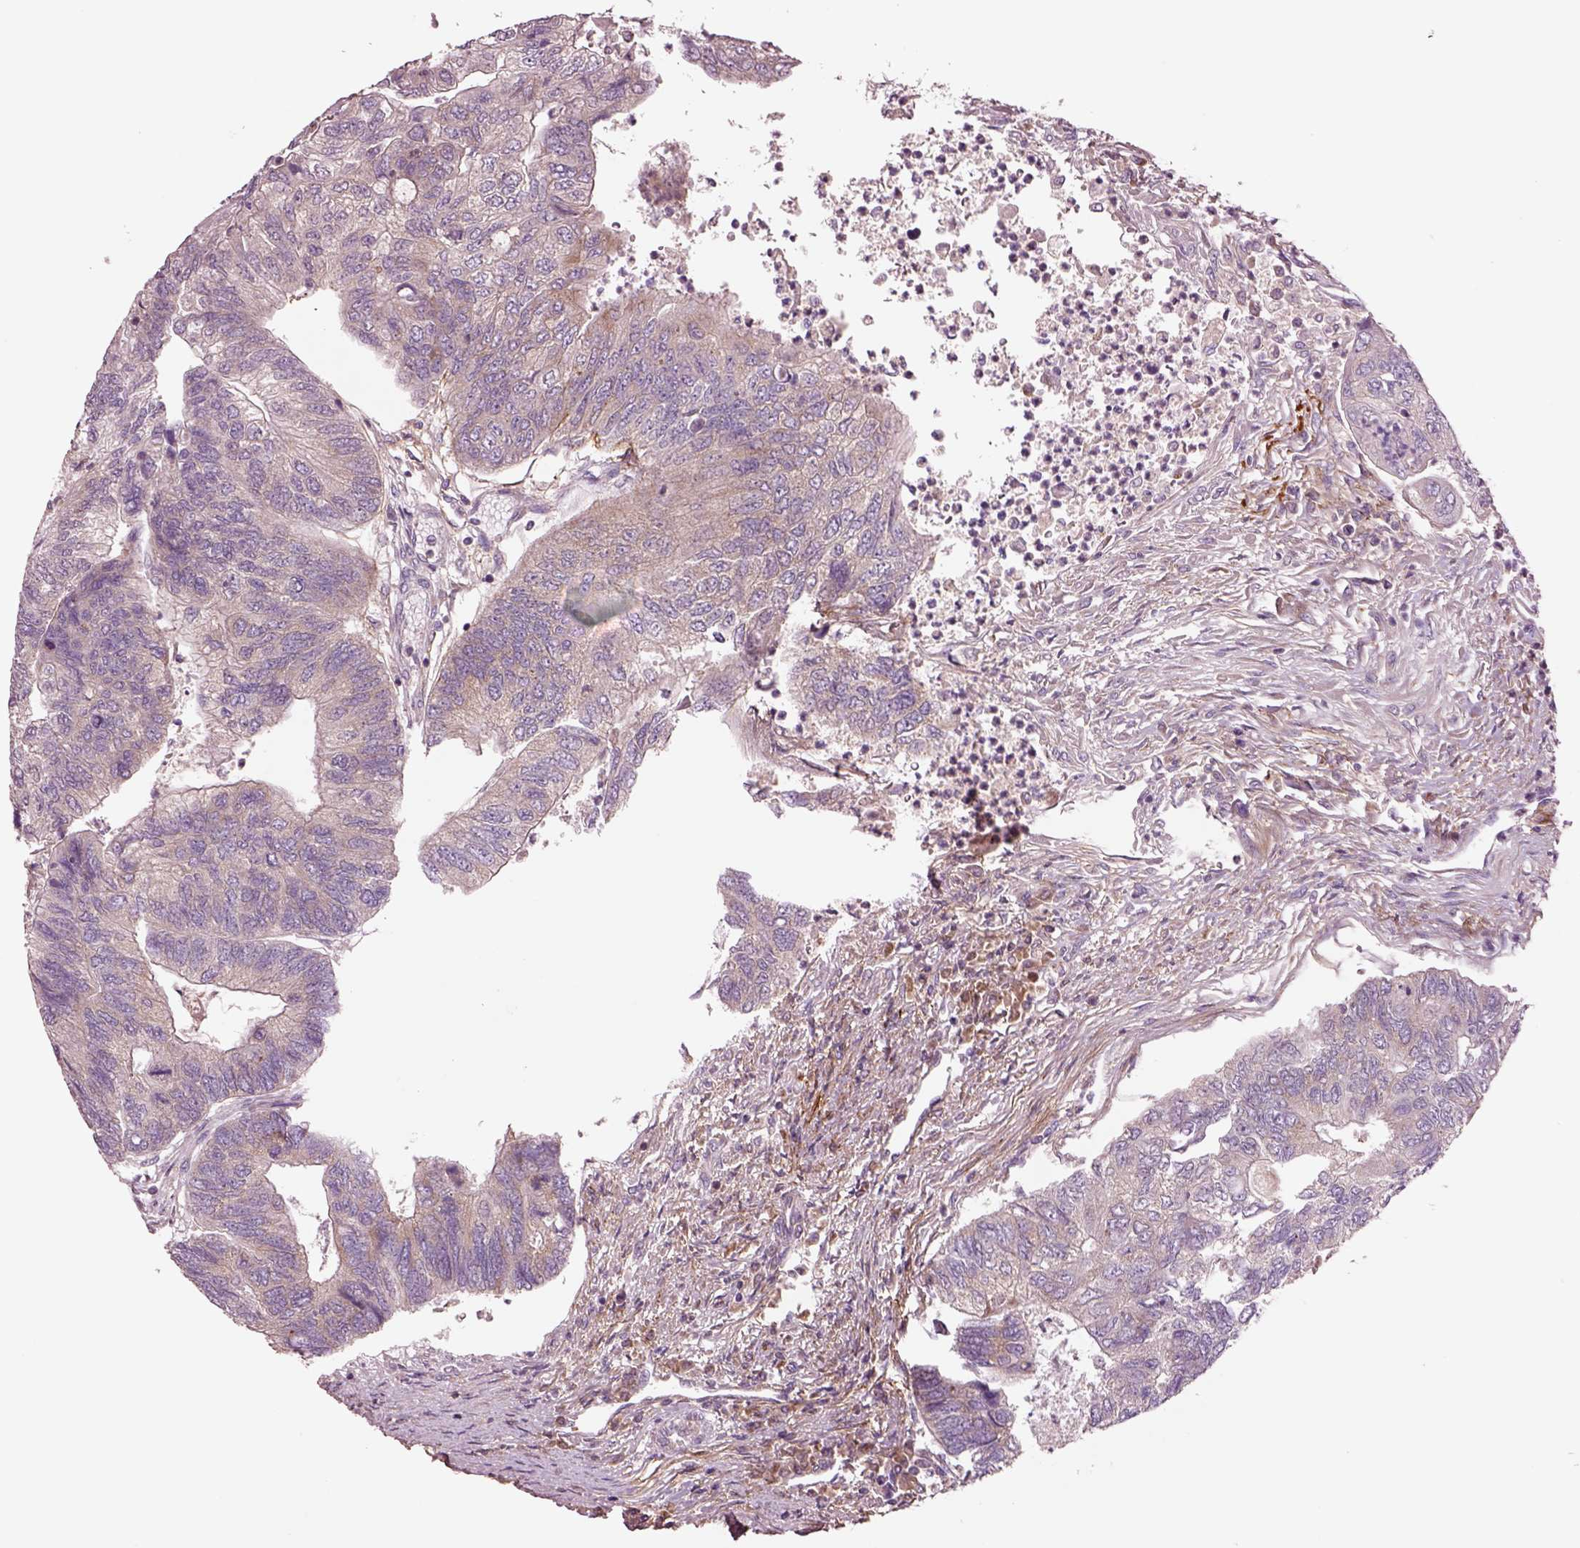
{"staining": {"intensity": "moderate", "quantity": "<25%", "location": "cytoplasmic/membranous"}, "tissue": "colorectal cancer", "cell_type": "Tumor cells", "image_type": "cancer", "snomed": [{"axis": "morphology", "description": "Adenocarcinoma, NOS"}, {"axis": "topography", "description": "Colon"}], "caption": "Colorectal cancer stained with a brown dye shows moderate cytoplasmic/membranous positive expression in about <25% of tumor cells.", "gene": "SEC23A", "patient": {"sex": "female", "age": 67}}